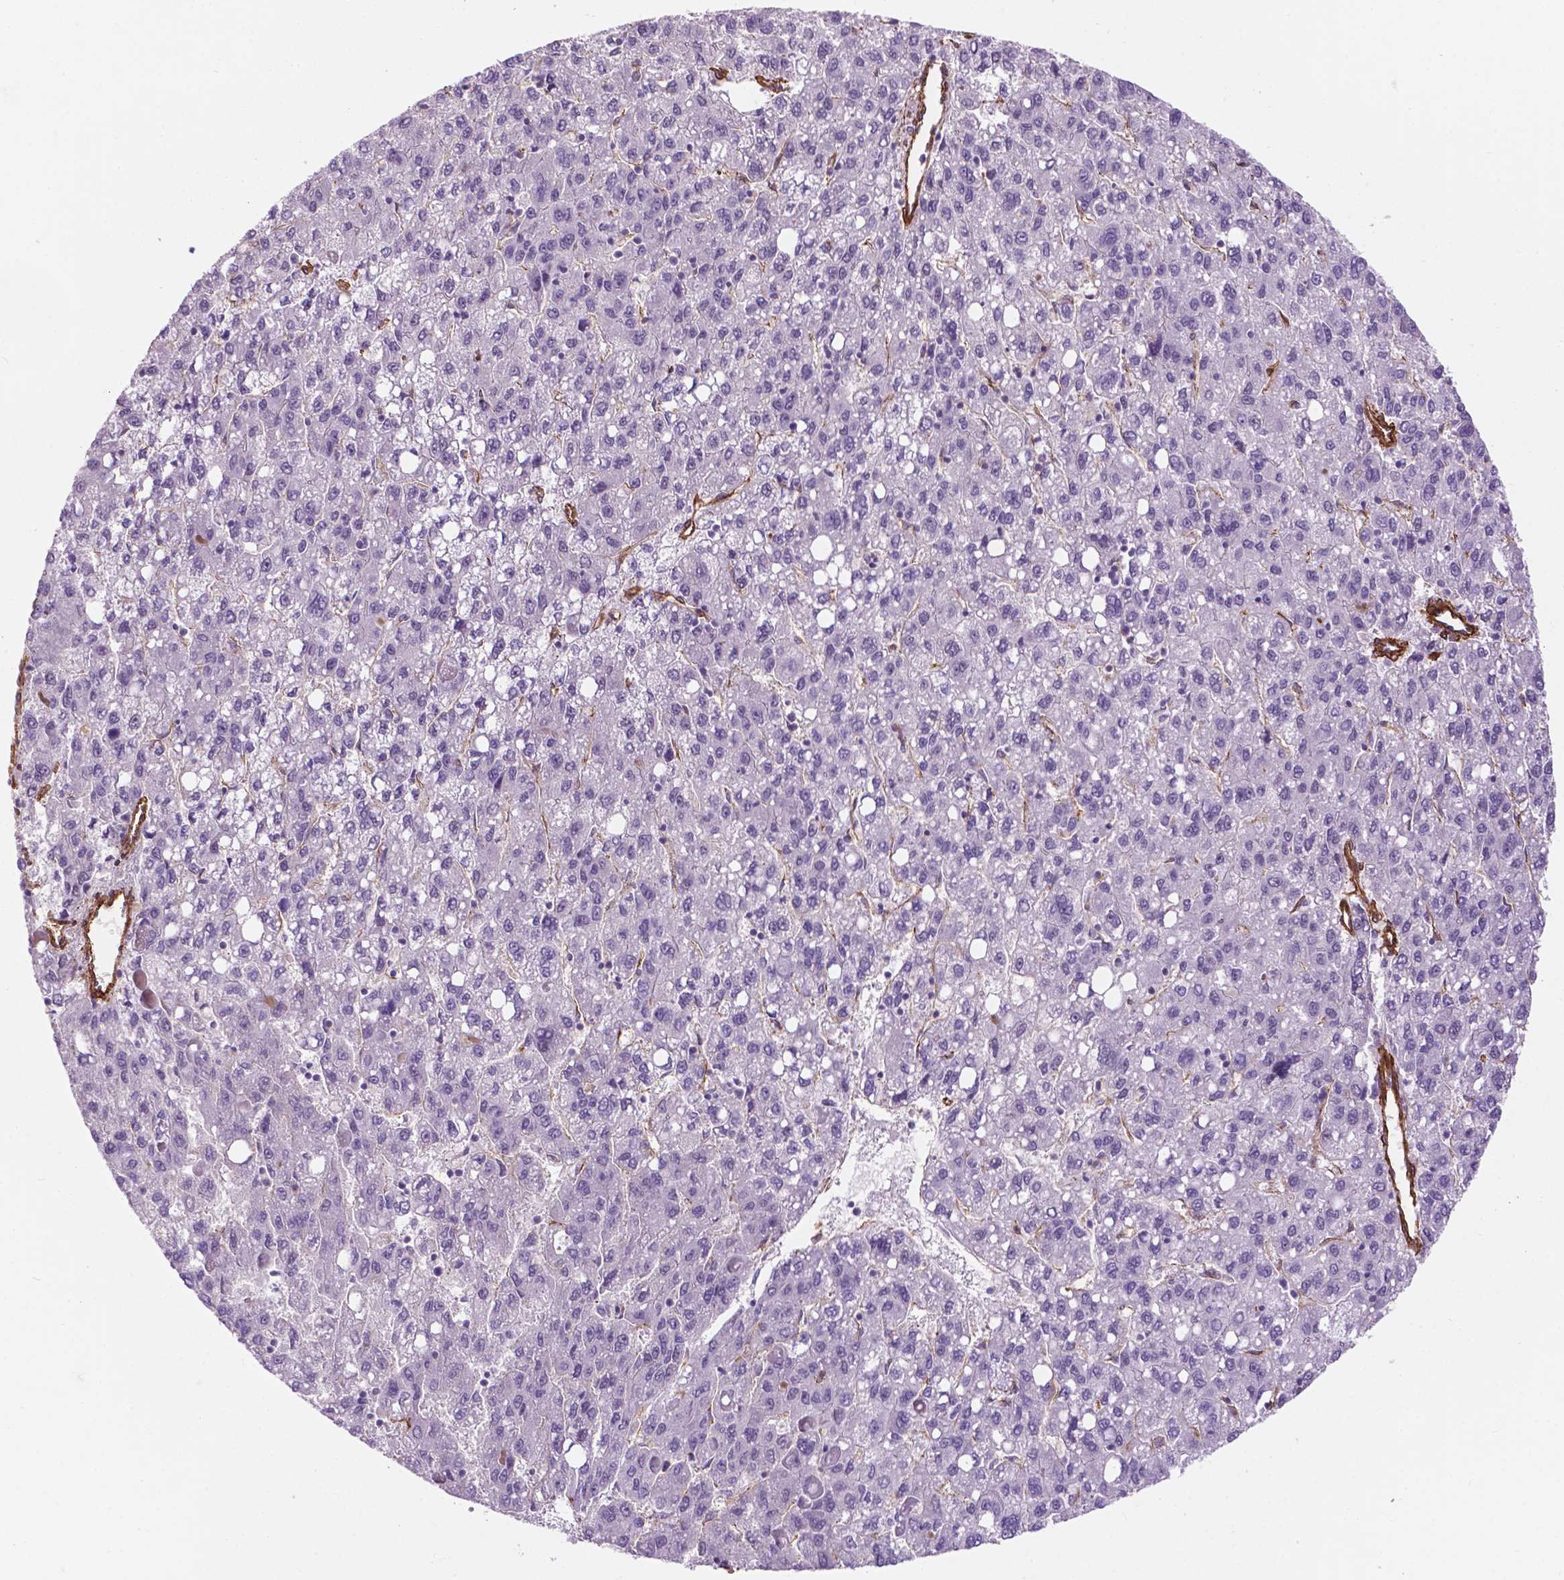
{"staining": {"intensity": "negative", "quantity": "none", "location": "none"}, "tissue": "liver cancer", "cell_type": "Tumor cells", "image_type": "cancer", "snomed": [{"axis": "morphology", "description": "Carcinoma, Hepatocellular, NOS"}, {"axis": "topography", "description": "Liver"}], "caption": "The image displays no staining of tumor cells in liver hepatocellular carcinoma.", "gene": "EGFL8", "patient": {"sex": "female", "age": 82}}